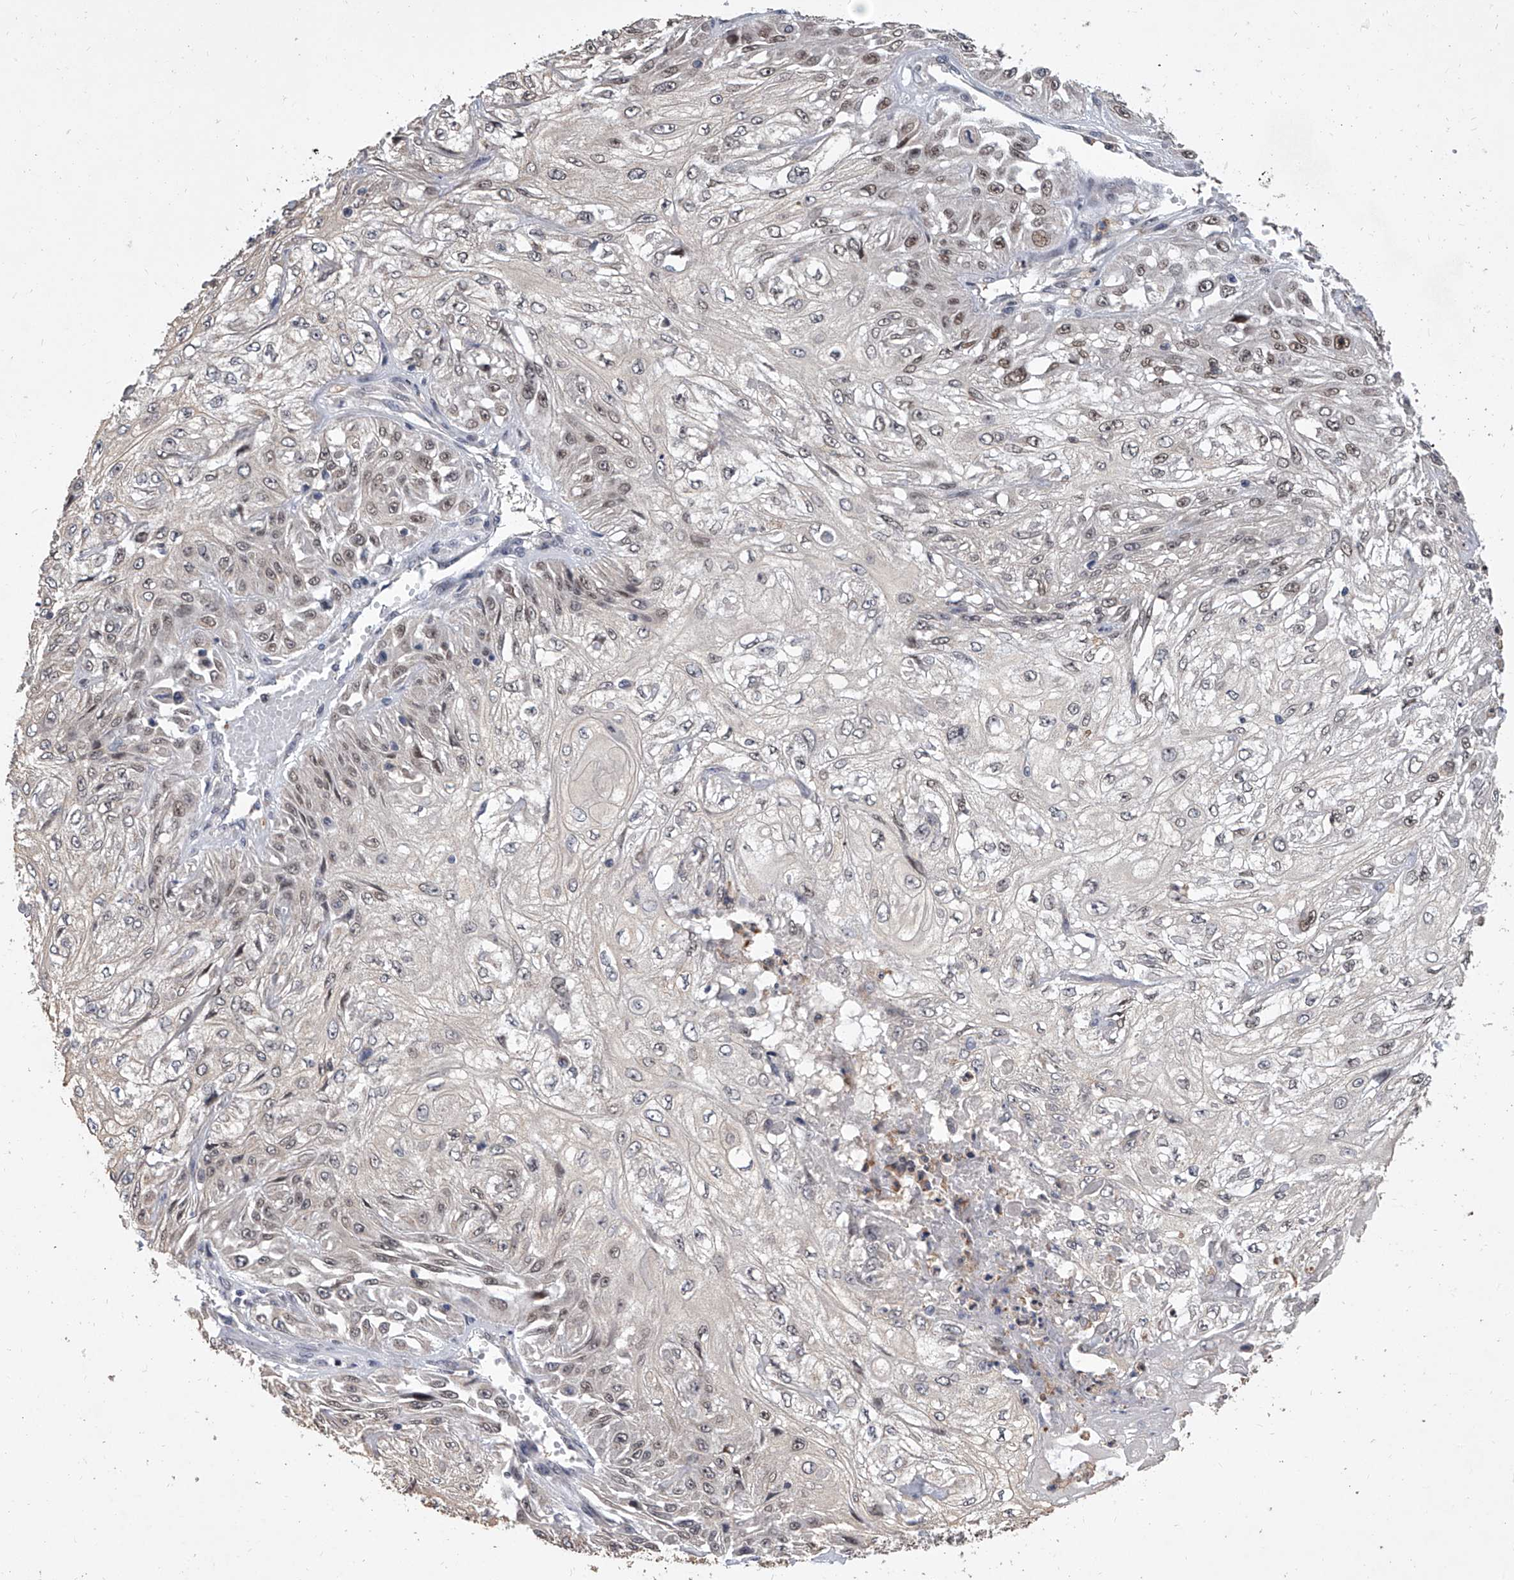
{"staining": {"intensity": "moderate", "quantity": "25%-75%", "location": "nuclear"}, "tissue": "skin cancer", "cell_type": "Tumor cells", "image_type": "cancer", "snomed": [{"axis": "morphology", "description": "Squamous cell carcinoma, NOS"}, {"axis": "morphology", "description": "Squamous cell carcinoma, metastatic, NOS"}, {"axis": "topography", "description": "Skin"}, {"axis": "topography", "description": "Lymph node"}], "caption": "High-magnification brightfield microscopy of skin cancer (metastatic squamous cell carcinoma) stained with DAB (brown) and counterstained with hematoxylin (blue). tumor cells exhibit moderate nuclear staining is present in approximately25%-75% of cells.", "gene": "BHLHE23", "patient": {"sex": "male", "age": 75}}